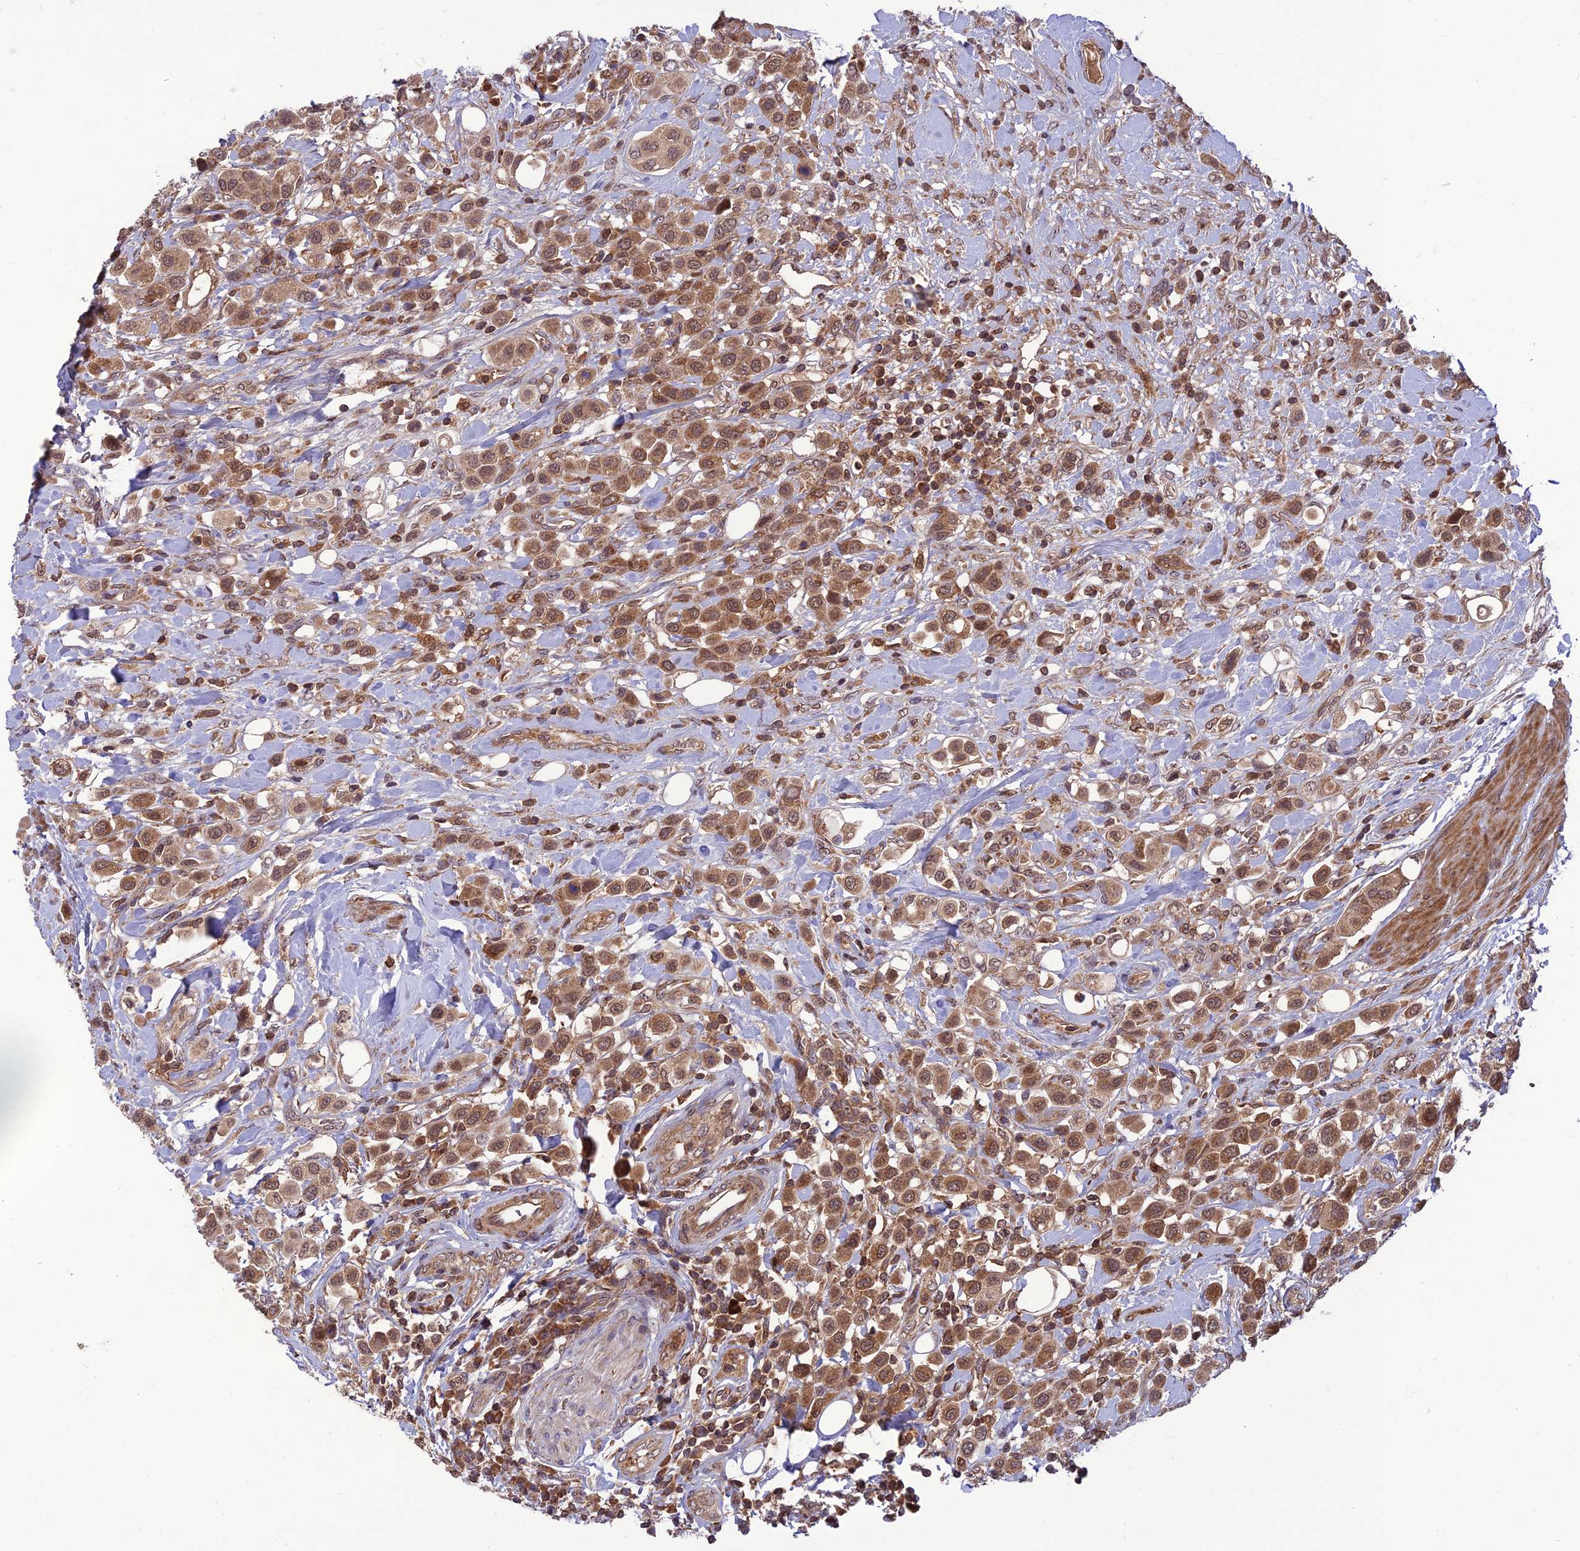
{"staining": {"intensity": "moderate", "quantity": ">75%", "location": "cytoplasmic/membranous,nuclear"}, "tissue": "urothelial cancer", "cell_type": "Tumor cells", "image_type": "cancer", "snomed": [{"axis": "morphology", "description": "Urothelial carcinoma, High grade"}, {"axis": "topography", "description": "Urinary bladder"}], "caption": "High-grade urothelial carcinoma was stained to show a protein in brown. There is medium levels of moderate cytoplasmic/membranous and nuclear staining in approximately >75% of tumor cells.", "gene": "NDUFC1", "patient": {"sex": "male", "age": 50}}